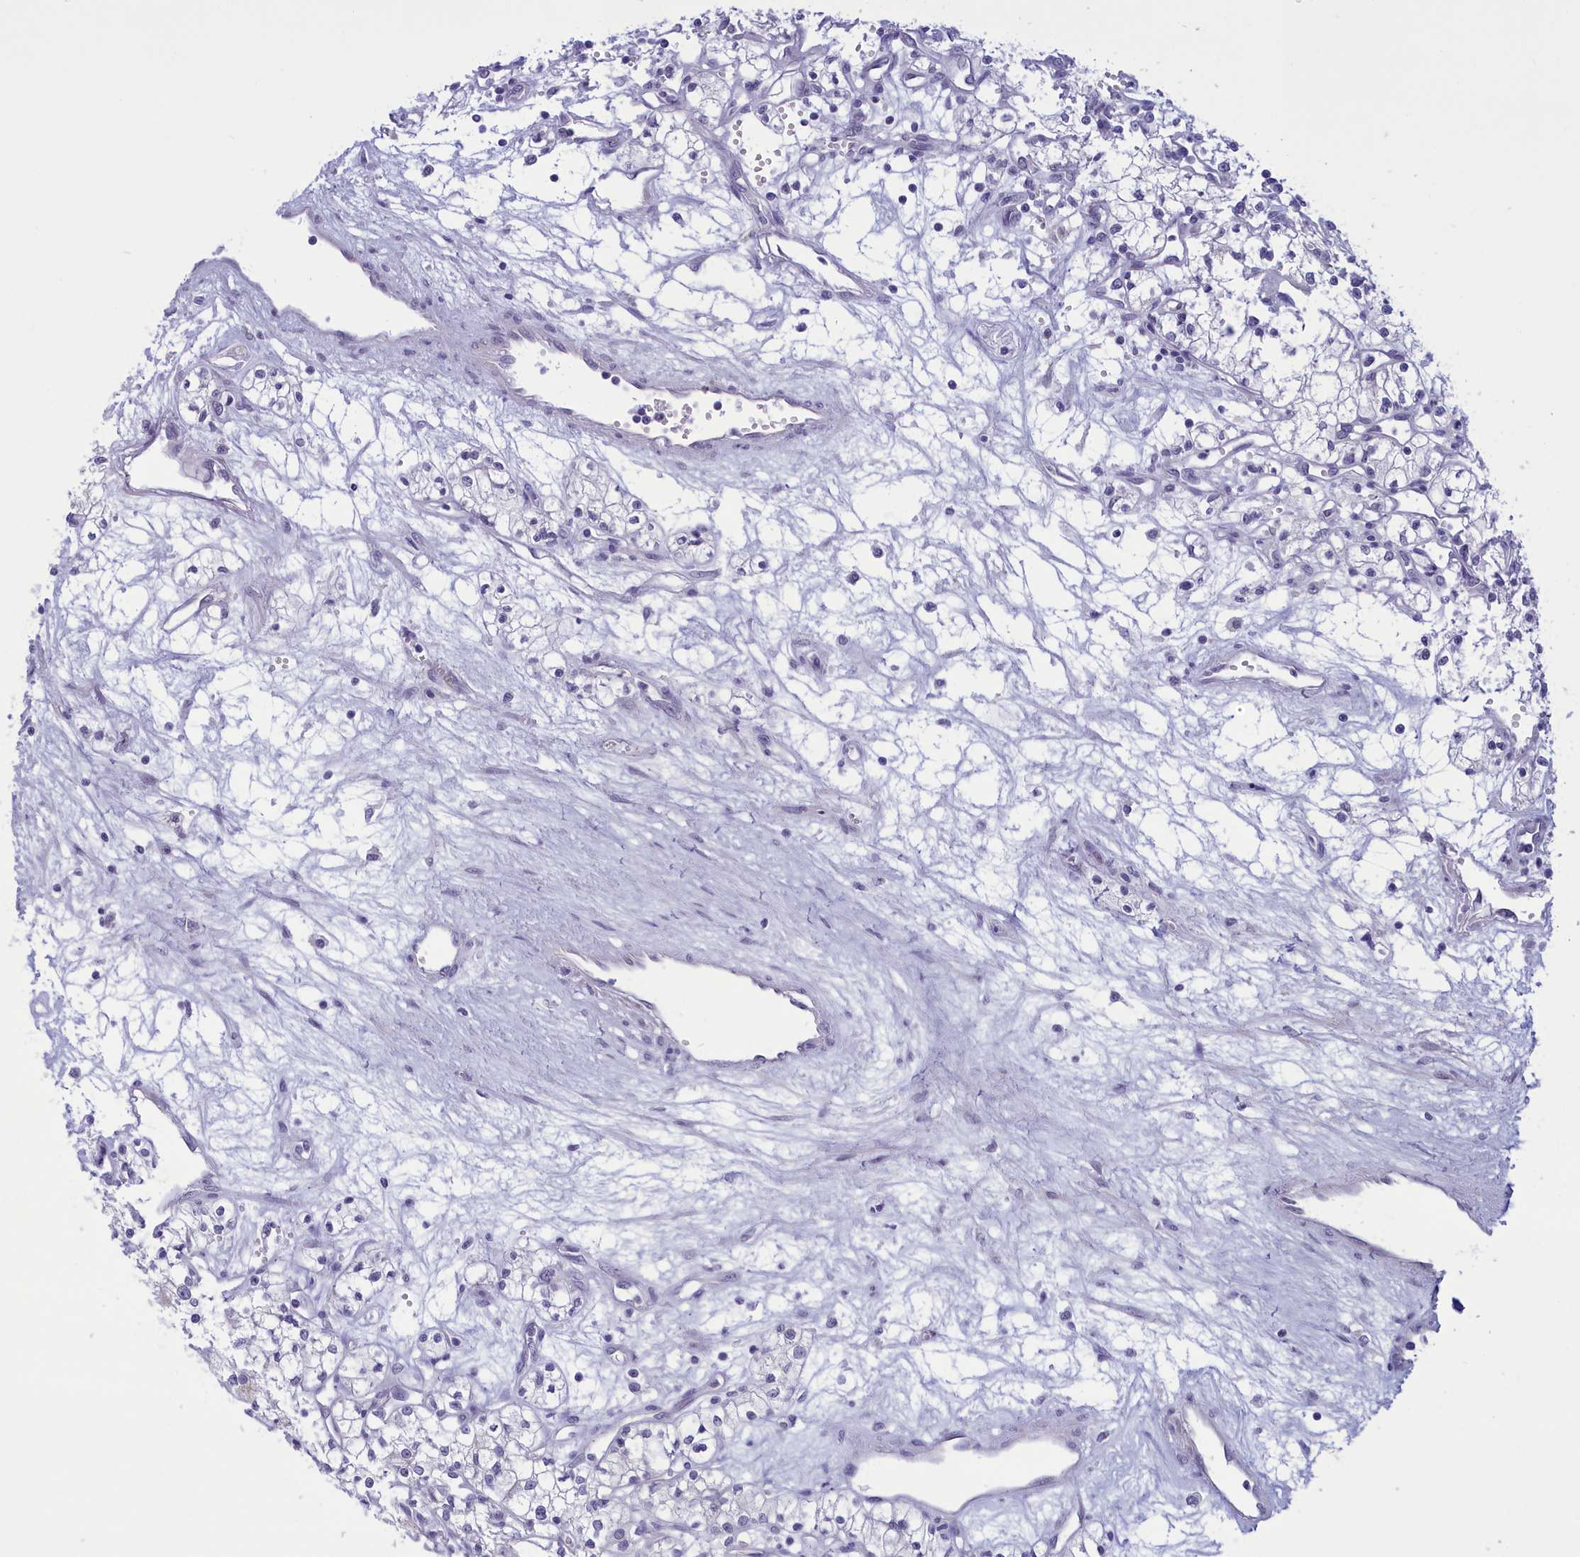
{"staining": {"intensity": "negative", "quantity": "none", "location": "none"}, "tissue": "renal cancer", "cell_type": "Tumor cells", "image_type": "cancer", "snomed": [{"axis": "morphology", "description": "Adenocarcinoma, NOS"}, {"axis": "topography", "description": "Kidney"}], "caption": "Photomicrograph shows no protein staining in tumor cells of renal cancer tissue.", "gene": "ELOA2", "patient": {"sex": "male", "age": 59}}